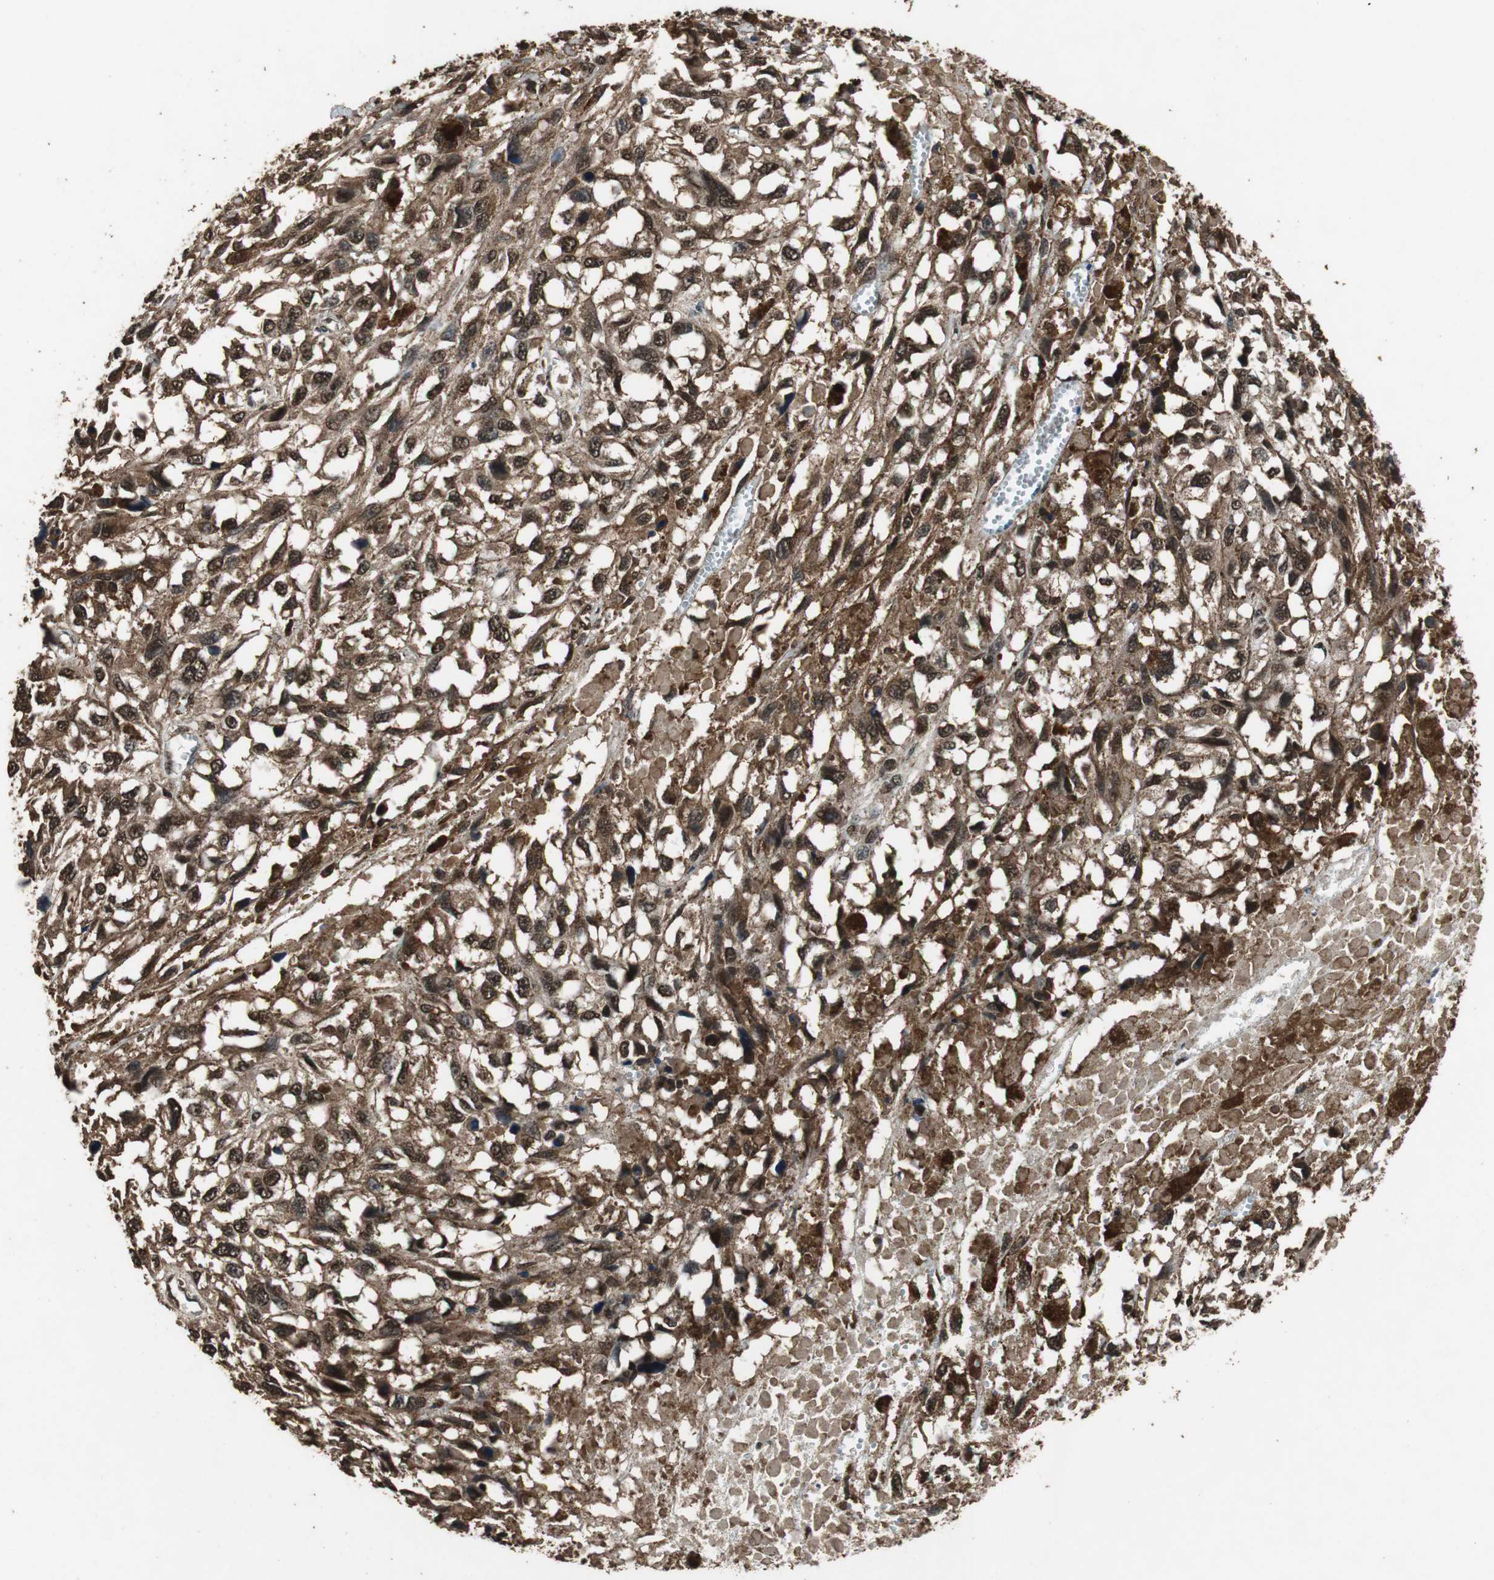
{"staining": {"intensity": "strong", "quantity": ">75%", "location": "cytoplasmic/membranous,nuclear"}, "tissue": "melanoma", "cell_type": "Tumor cells", "image_type": "cancer", "snomed": [{"axis": "morphology", "description": "Malignant melanoma, Metastatic site"}, {"axis": "topography", "description": "Lymph node"}], "caption": "Malignant melanoma (metastatic site) stained with DAB immunohistochemistry displays high levels of strong cytoplasmic/membranous and nuclear staining in about >75% of tumor cells. The staining was performed using DAB to visualize the protein expression in brown, while the nuclei were stained in blue with hematoxylin (Magnification: 20x).", "gene": "ZNF18", "patient": {"sex": "male", "age": 59}}